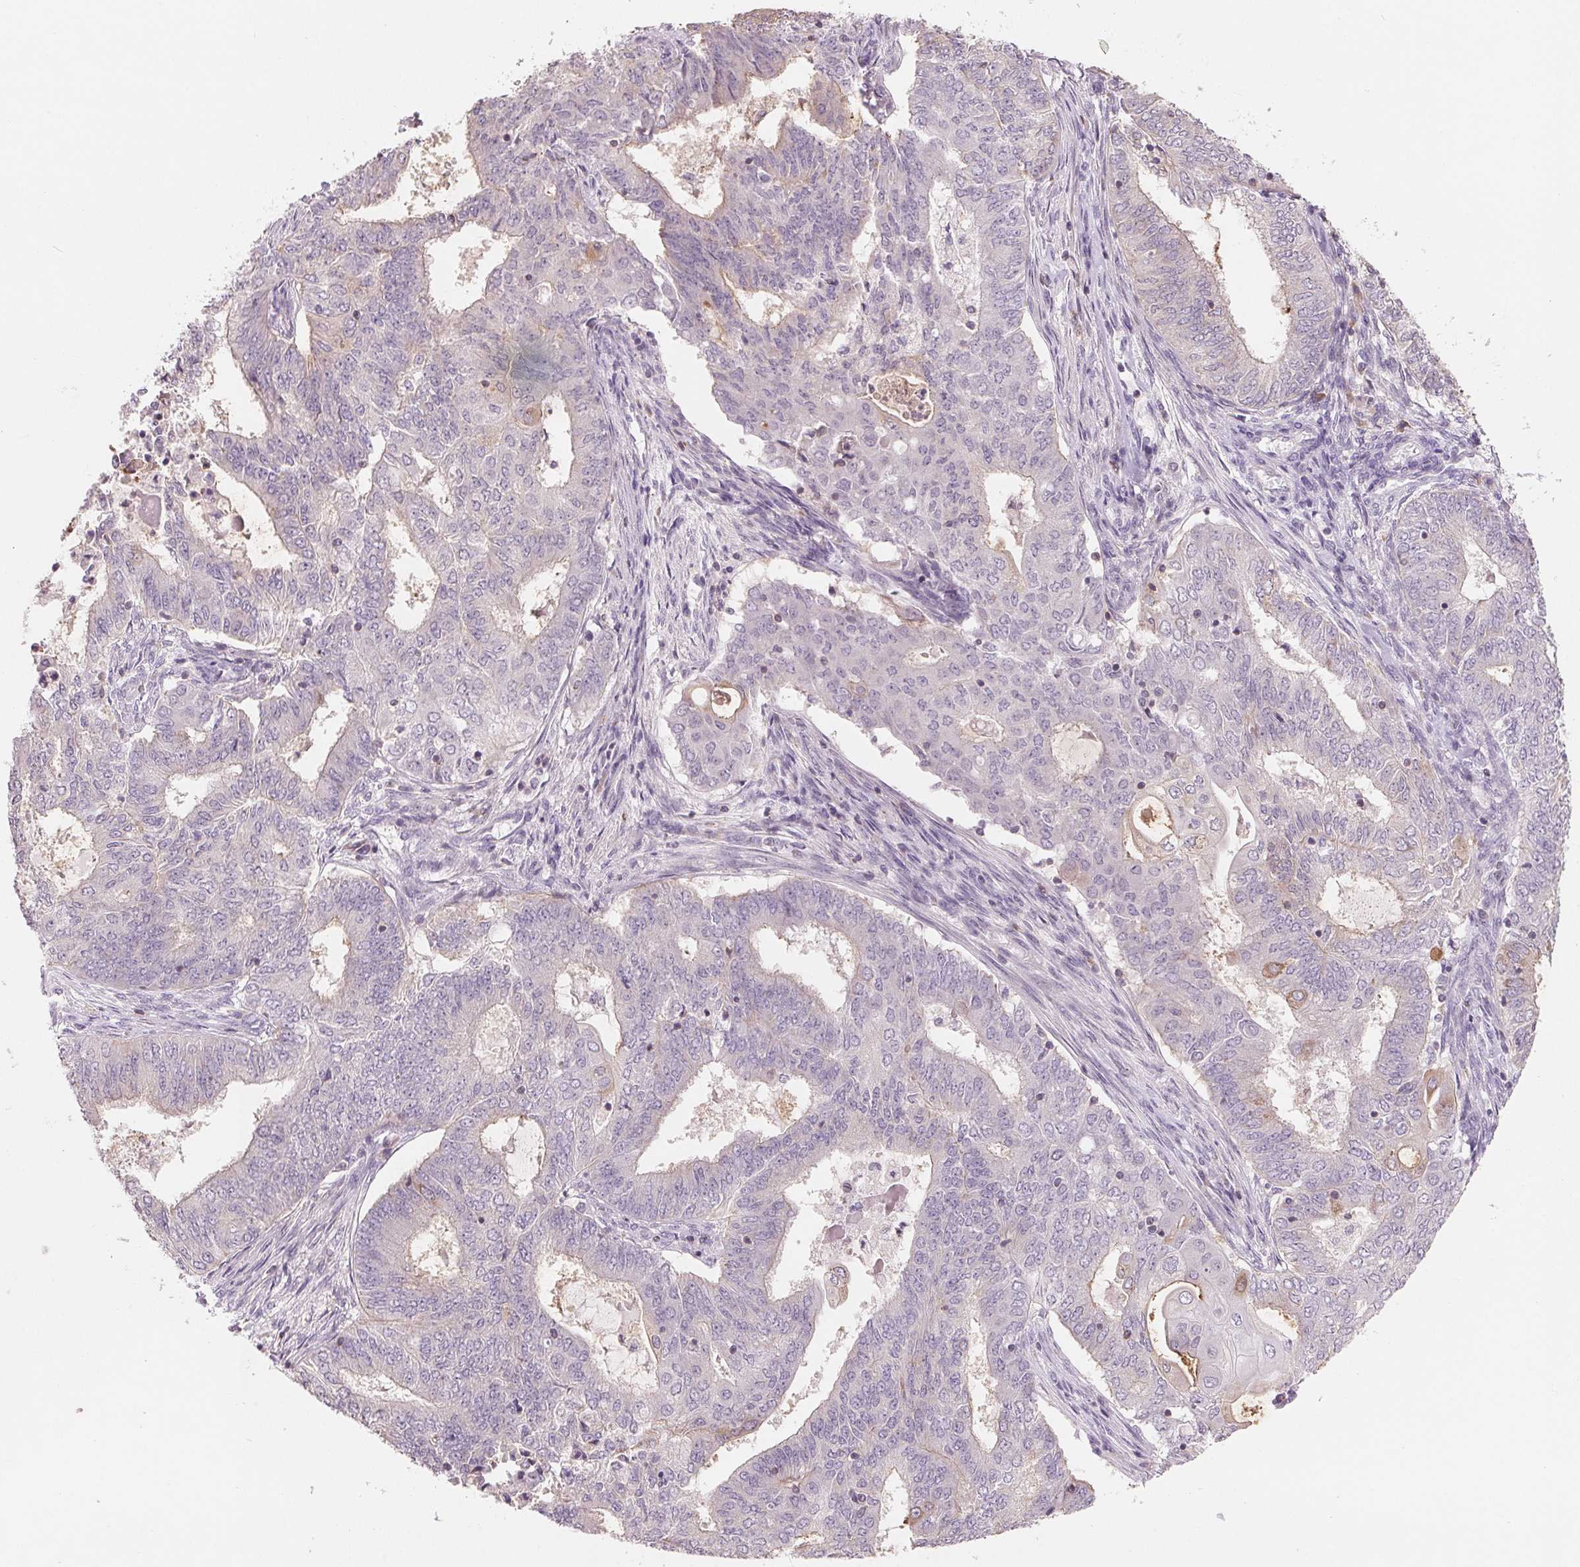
{"staining": {"intensity": "negative", "quantity": "none", "location": "none"}, "tissue": "endometrial cancer", "cell_type": "Tumor cells", "image_type": "cancer", "snomed": [{"axis": "morphology", "description": "Adenocarcinoma, NOS"}, {"axis": "topography", "description": "Endometrium"}], "caption": "DAB immunohistochemical staining of endometrial adenocarcinoma displays no significant expression in tumor cells.", "gene": "VTCN1", "patient": {"sex": "female", "age": 62}}